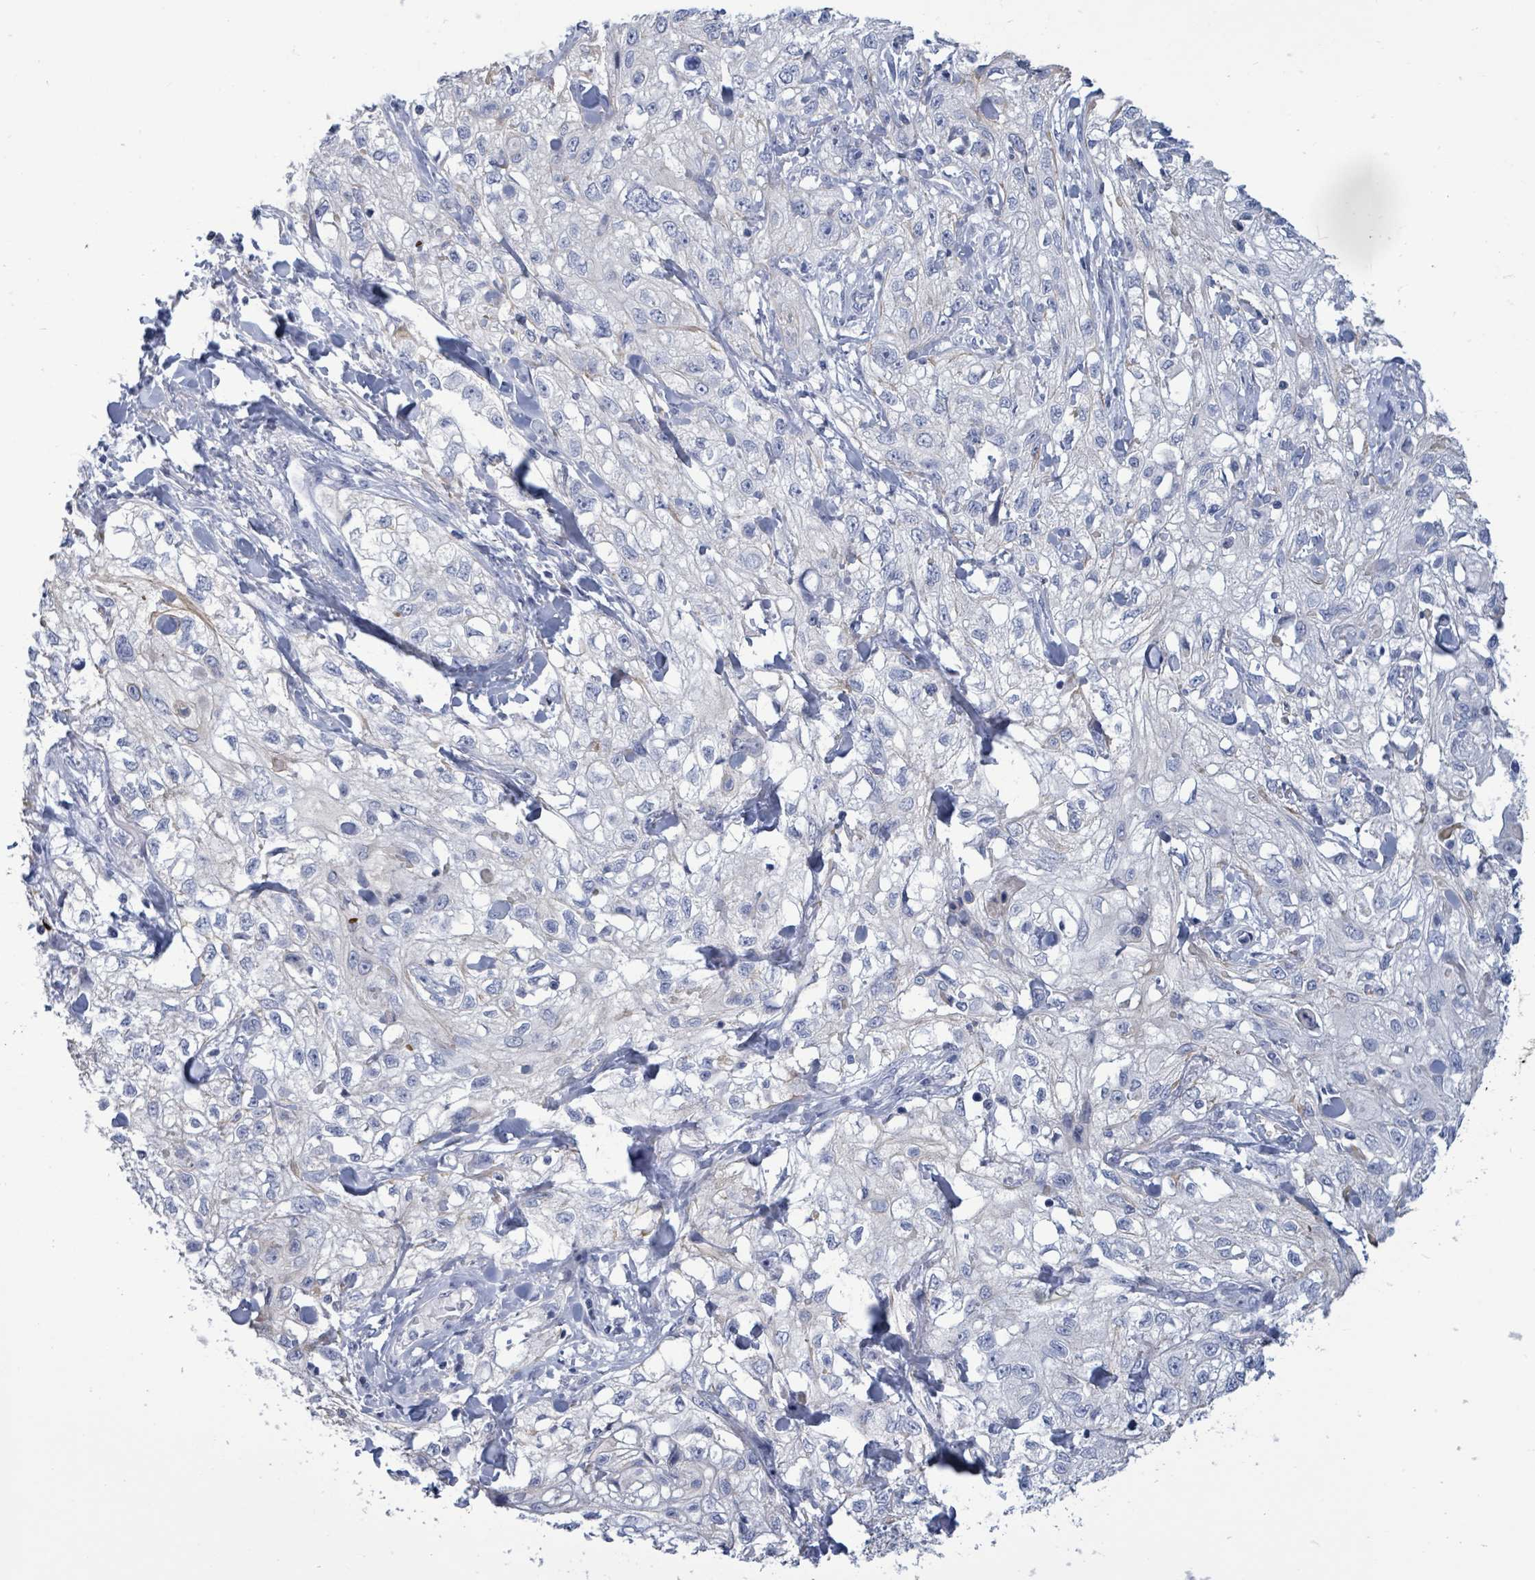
{"staining": {"intensity": "negative", "quantity": "none", "location": "none"}, "tissue": "skin cancer", "cell_type": "Tumor cells", "image_type": "cancer", "snomed": [{"axis": "morphology", "description": "Squamous cell carcinoma, NOS"}, {"axis": "topography", "description": "Skin"}, {"axis": "topography", "description": "Vulva"}], "caption": "A high-resolution photomicrograph shows immunohistochemistry staining of skin squamous cell carcinoma, which exhibits no significant positivity in tumor cells.", "gene": "NTN3", "patient": {"sex": "female", "age": 86}}